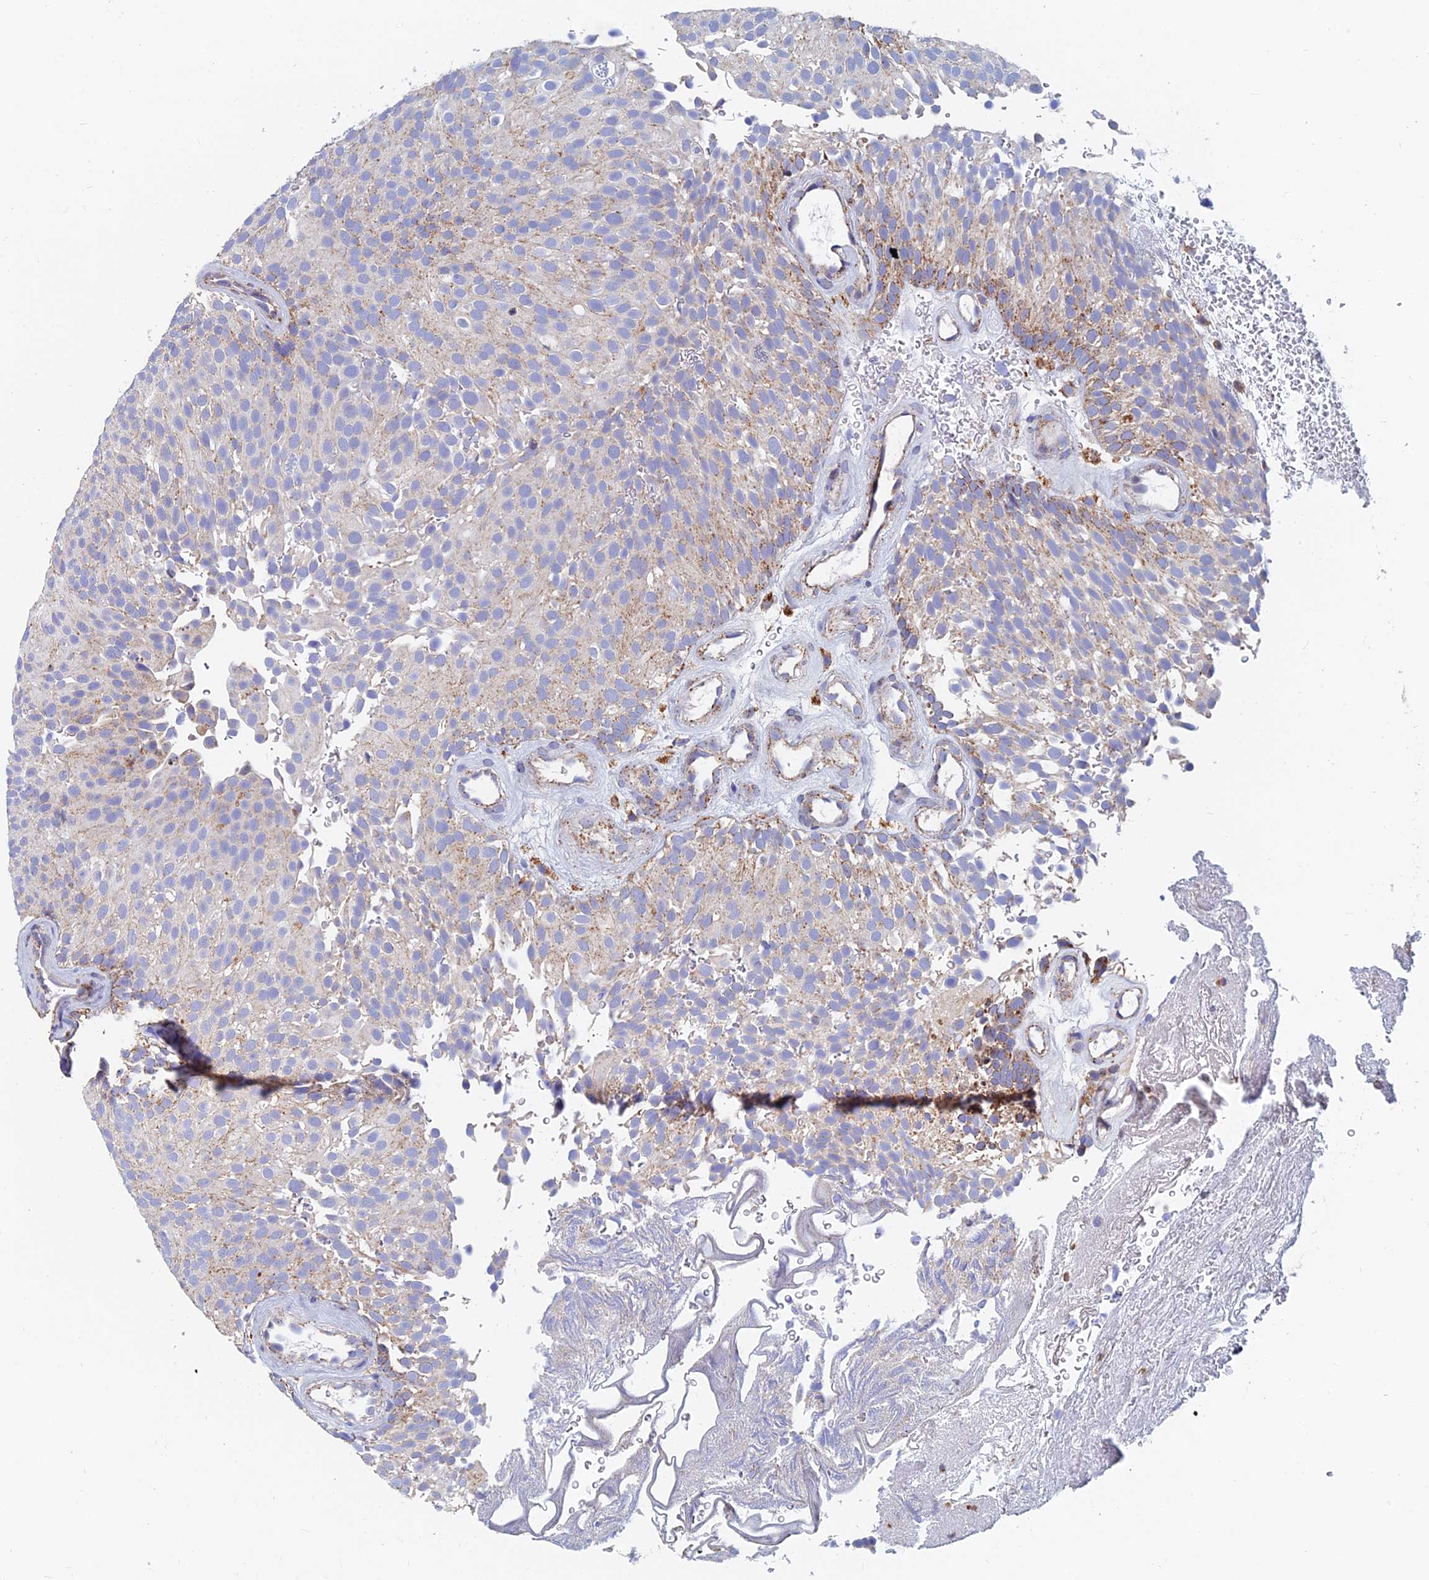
{"staining": {"intensity": "moderate", "quantity": "<25%", "location": "cytoplasmic/membranous"}, "tissue": "urothelial cancer", "cell_type": "Tumor cells", "image_type": "cancer", "snomed": [{"axis": "morphology", "description": "Urothelial carcinoma, Low grade"}, {"axis": "topography", "description": "Urinary bladder"}], "caption": "High-magnification brightfield microscopy of urothelial cancer stained with DAB (3,3'-diaminobenzidine) (brown) and counterstained with hematoxylin (blue). tumor cells exhibit moderate cytoplasmic/membranous expression is appreciated in approximately<25% of cells.", "gene": "SPNS1", "patient": {"sex": "male", "age": 78}}